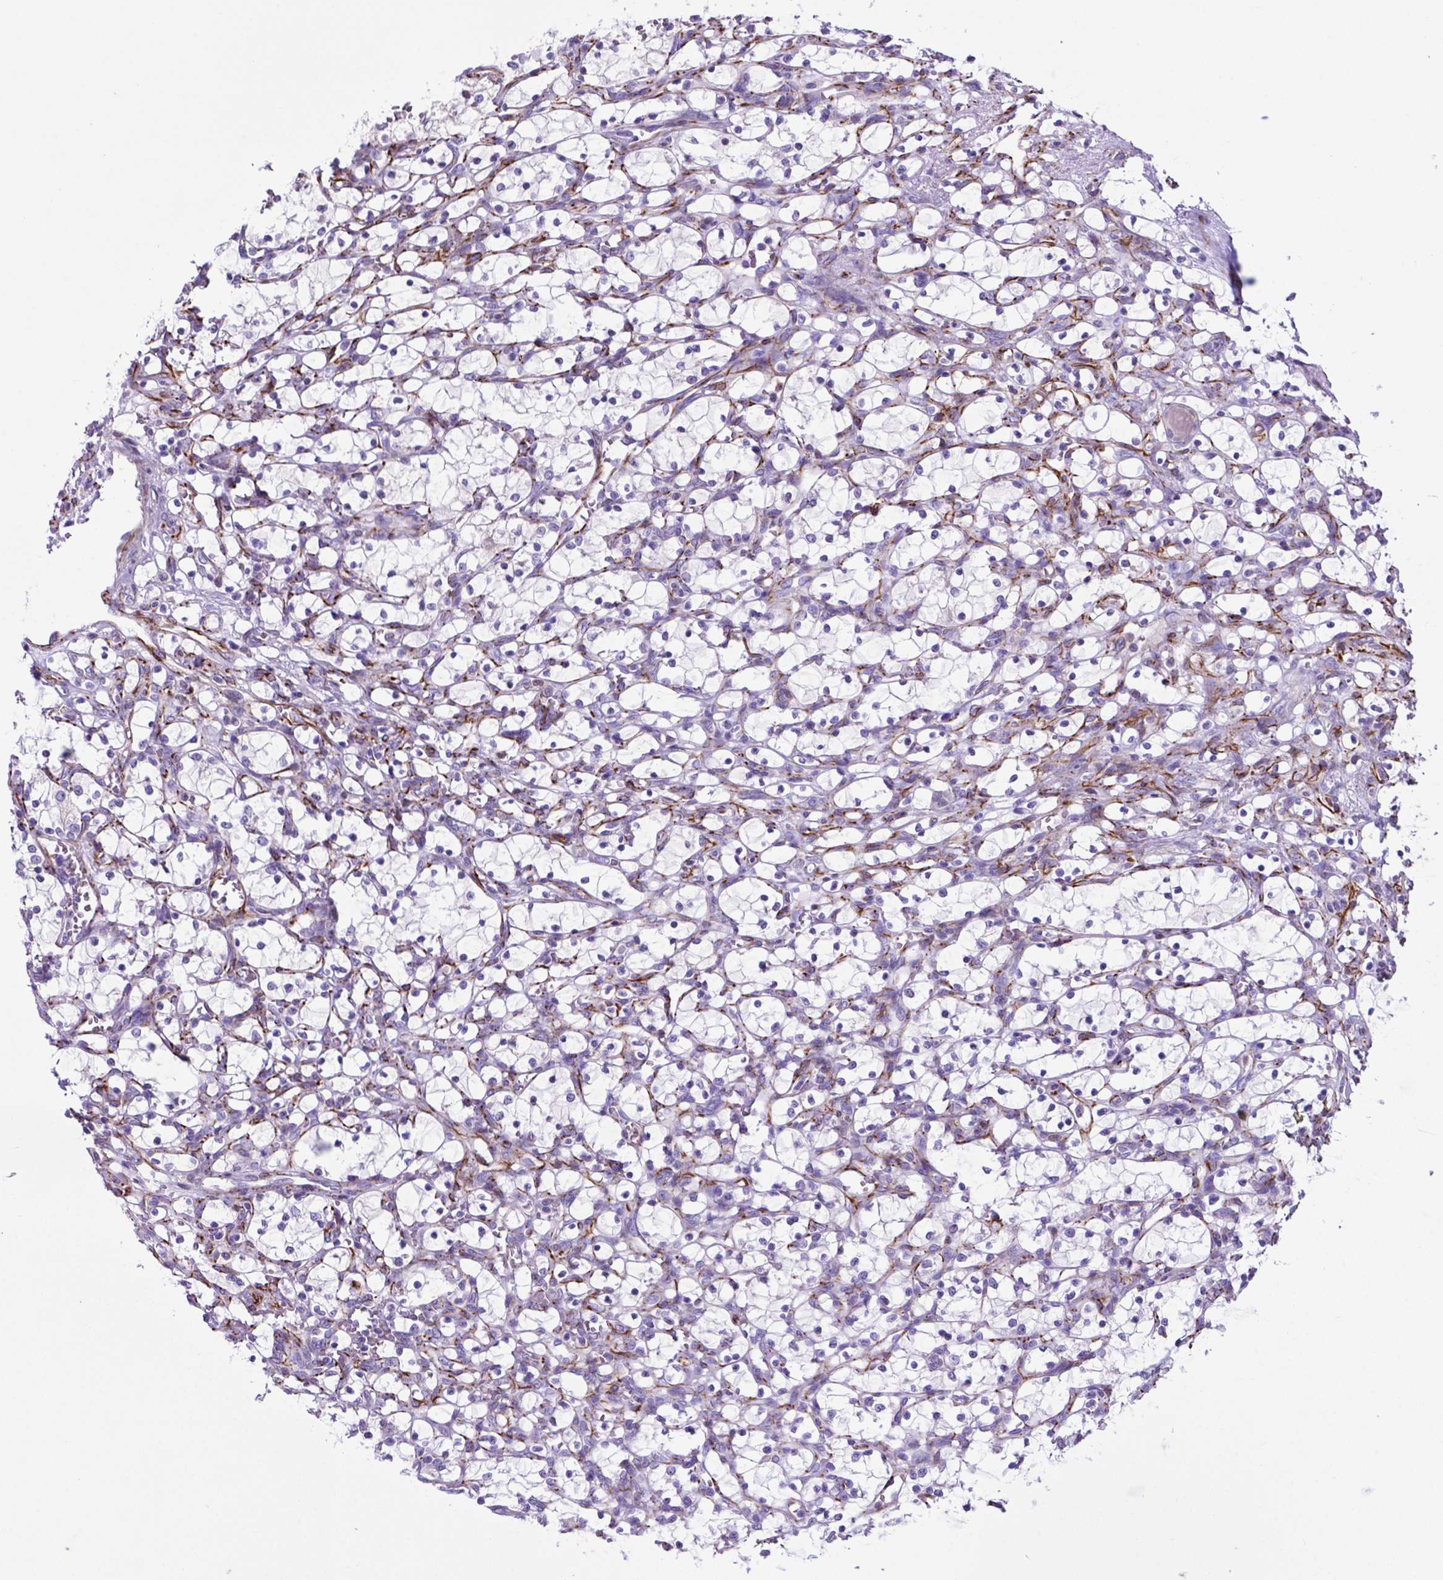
{"staining": {"intensity": "negative", "quantity": "none", "location": "none"}, "tissue": "renal cancer", "cell_type": "Tumor cells", "image_type": "cancer", "snomed": [{"axis": "morphology", "description": "Adenocarcinoma, NOS"}, {"axis": "topography", "description": "Kidney"}], "caption": "An IHC image of renal cancer (adenocarcinoma) is shown. There is no staining in tumor cells of renal cancer (adenocarcinoma). (DAB (3,3'-diaminobenzidine) immunohistochemistry (IHC) visualized using brightfield microscopy, high magnification).", "gene": "LZTR1", "patient": {"sex": "female", "age": 69}}